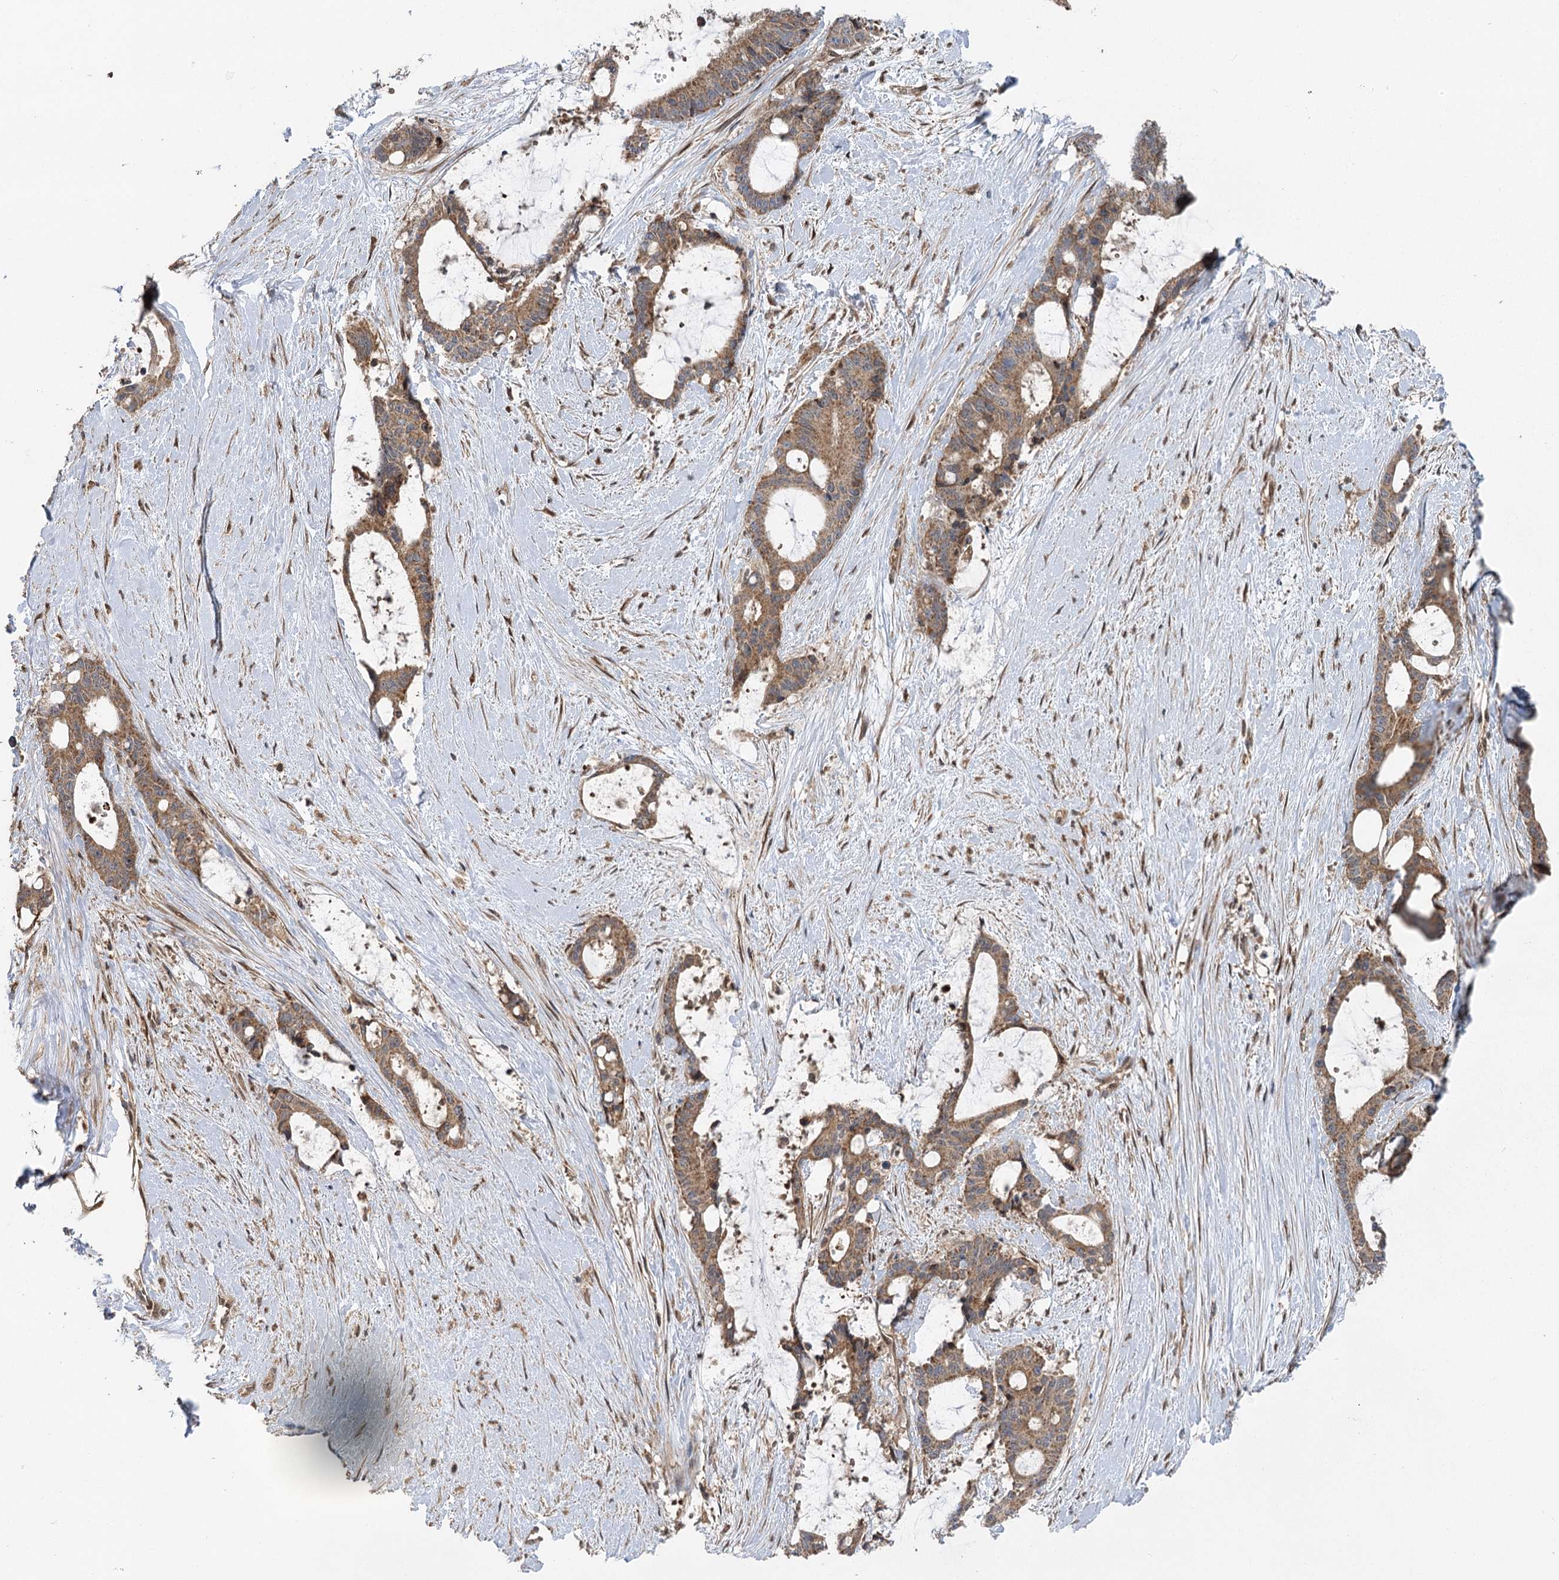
{"staining": {"intensity": "moderate", "quantity": ">75%", "location": "cytoplasmic/membranous"}, "tissue": "liver cancer", "cell_type": "Tumor cells", "image_type": "cancer", "snomed": [{"axis": "morphology", "description": "Normal tissue, NOS"}, {"axis": "morphology", "description": "Cholangiocarcinoma"}, {"axis": "topography", "description": "Liver"}, {"axis": "topography", "description": "Peripheral nerve tissue"}], "caption": "IHC staining of cholangiocarcinoma (liver), which demonstrates medium levels of moderate cytoplasmic/membranous expression in approximately >75% of tumor cells indicating moderate cytoplasmic/membranous protein expression. The staining was performed using DAB (brown) for protein detection and nuclei were counterstained in hematoxylin (blue).", "gene": "C12orf4", "patient": {"sex": "female", "age": 73}}